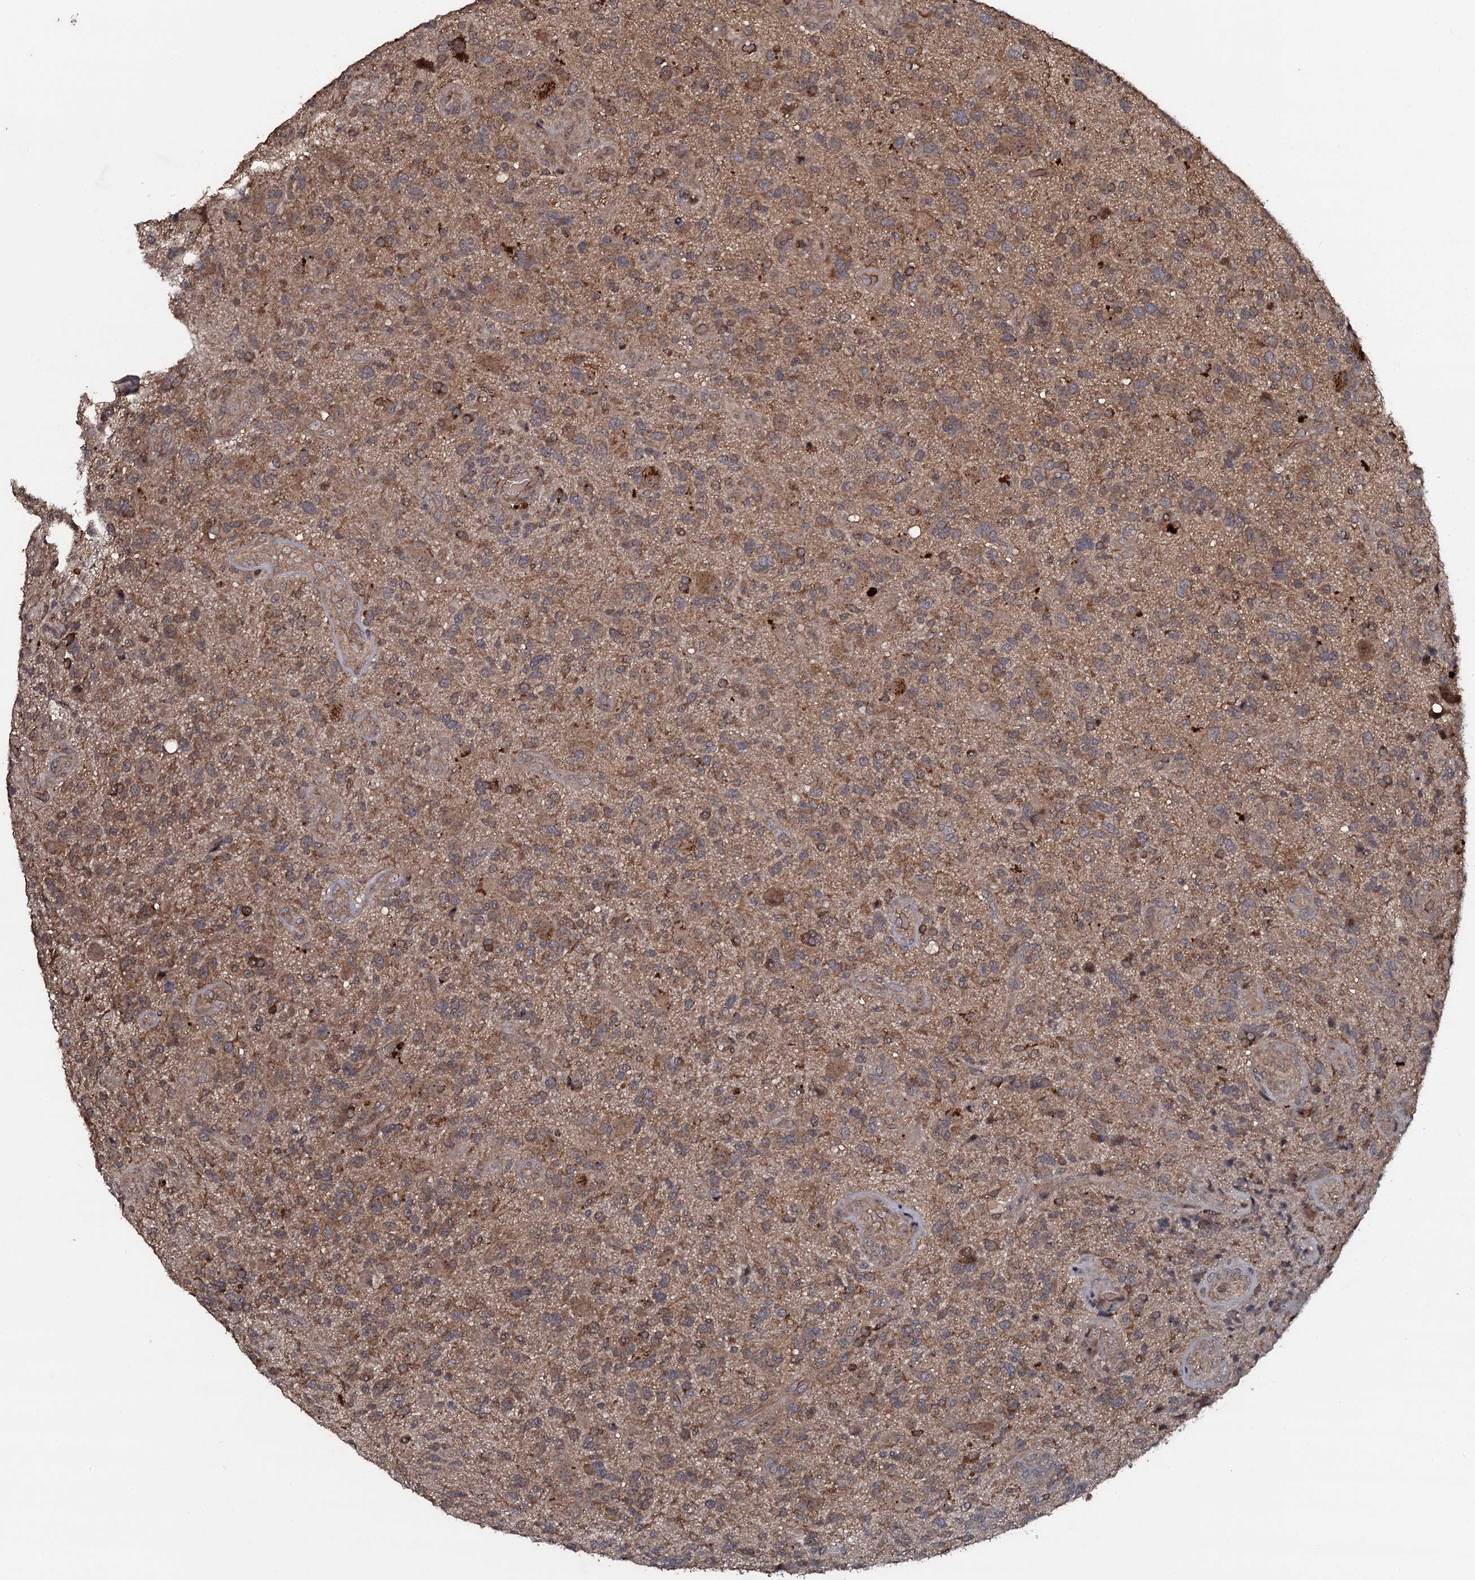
{"staining": {"intensity": "moderate", "quantity": ">75%", "location": "cytoplasmic/membranous"}, "tissue": "glioma", "cell_type": "Tumor cells", "image_type": "cancer", "snomed": [{"axis": "morphology", "description": "Glioma, malignant, High grade"}, {"axis": "topography", "description": "Brain"}], "caption": "Malignant glioma (high-grade) stained with IHC displays moderate cytoplasmic/membranous expression in about >75% of tumor cells.", "gene": "ADGRG3", "patient": {"sex": "male", "age": 47}}